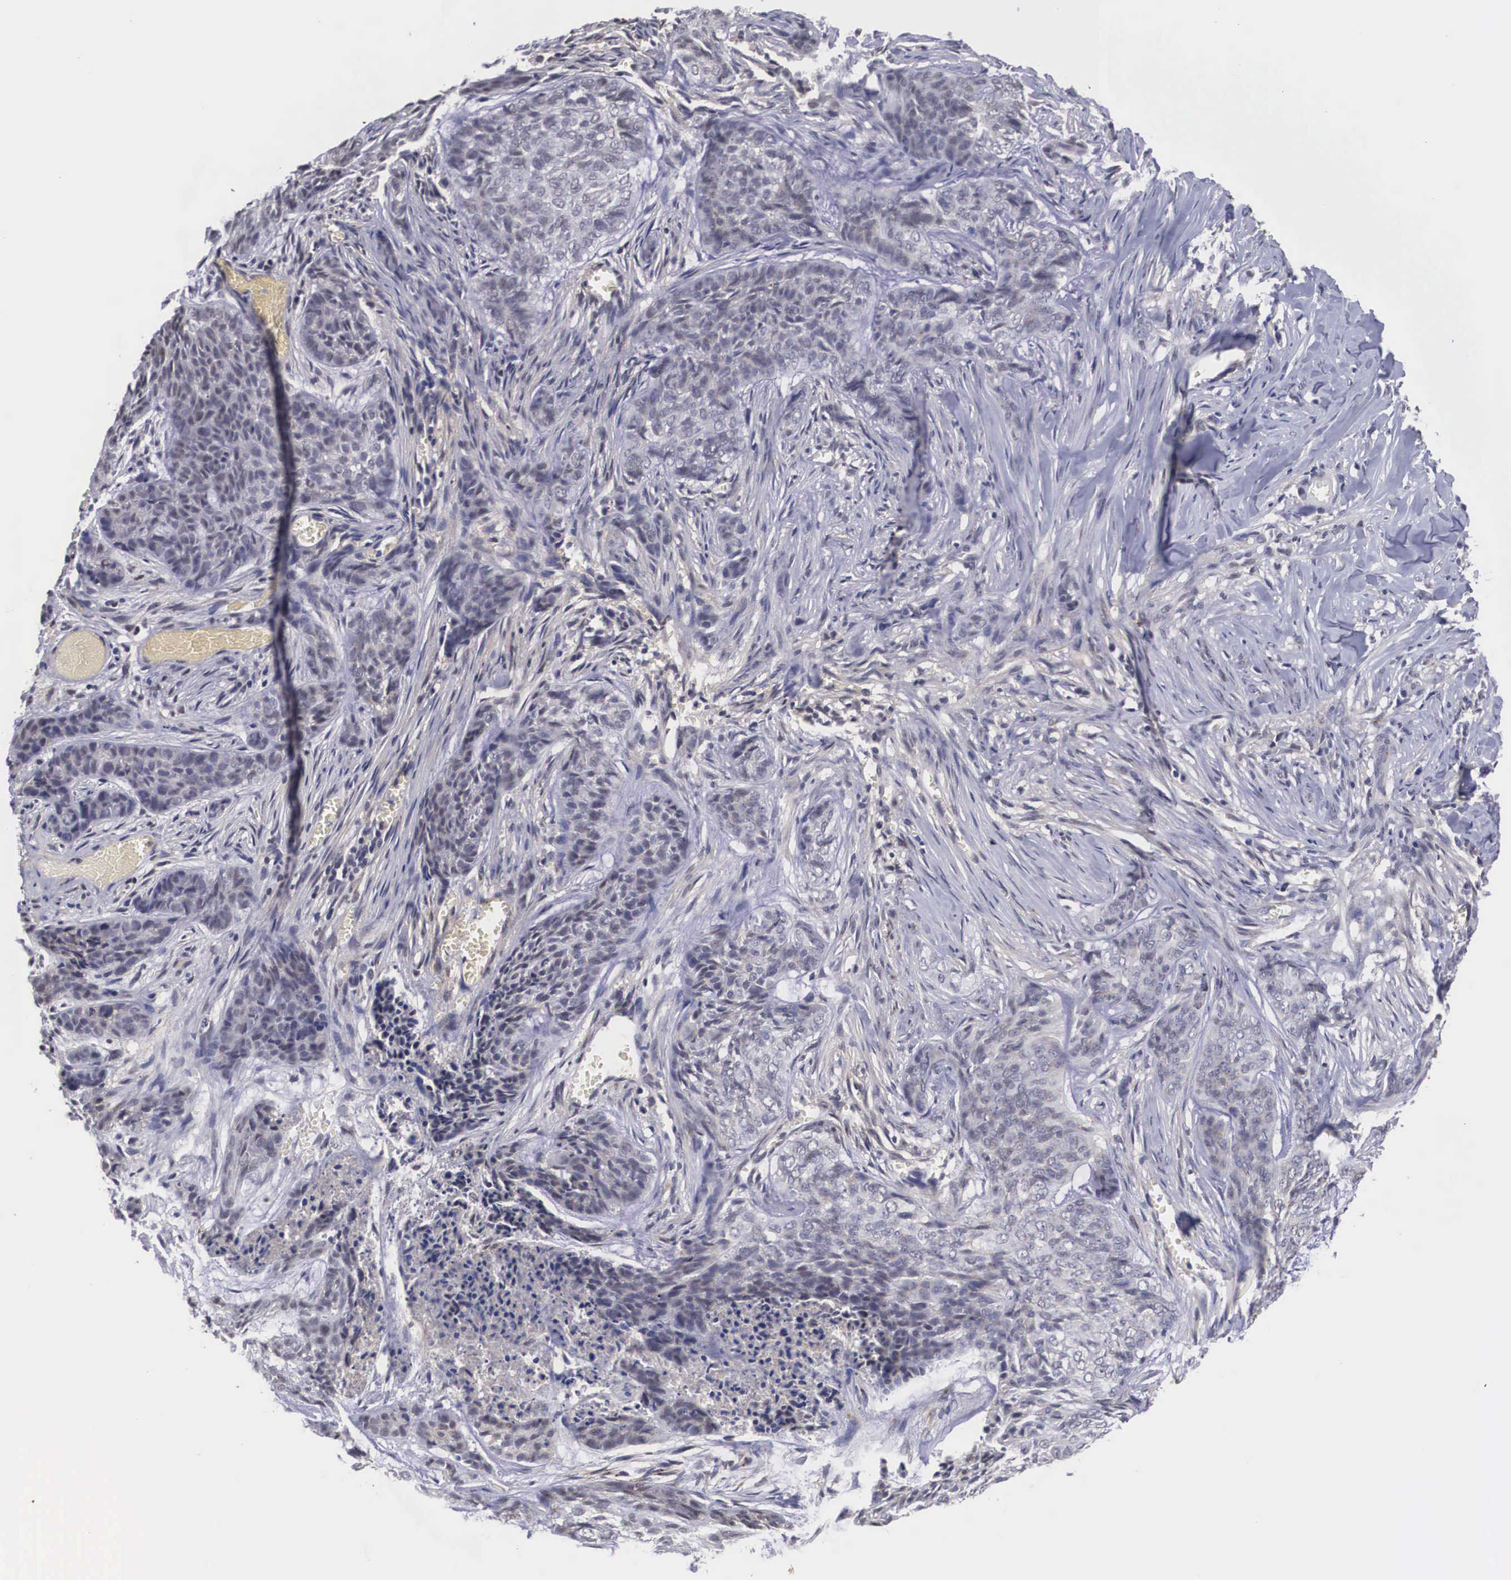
{"staining": {"intensity": "negative", "quantity": "none", "location": "none"}, "tissue": "skin cancer", "cell_type": "Tumor cells", "image_type": "cancer", "snomed": [{"axis": "morphology", "description": "Normal tissue, NOS"}, {"axis": "morphology", "description": "Basal cell carcinoma"}, {"axis": "topography", "description": "Skin"}], "caption": "High magnification brightfield microscopy of basal cell carcinoma (skin) stained with DAB (3,3'-diaminobenzidine) (brown) and counterstained with hematoxylin (blue): tumor cells show no significant expression.", "gene": "NR4A2", "patient": {"sex": "female", "age": 65}}